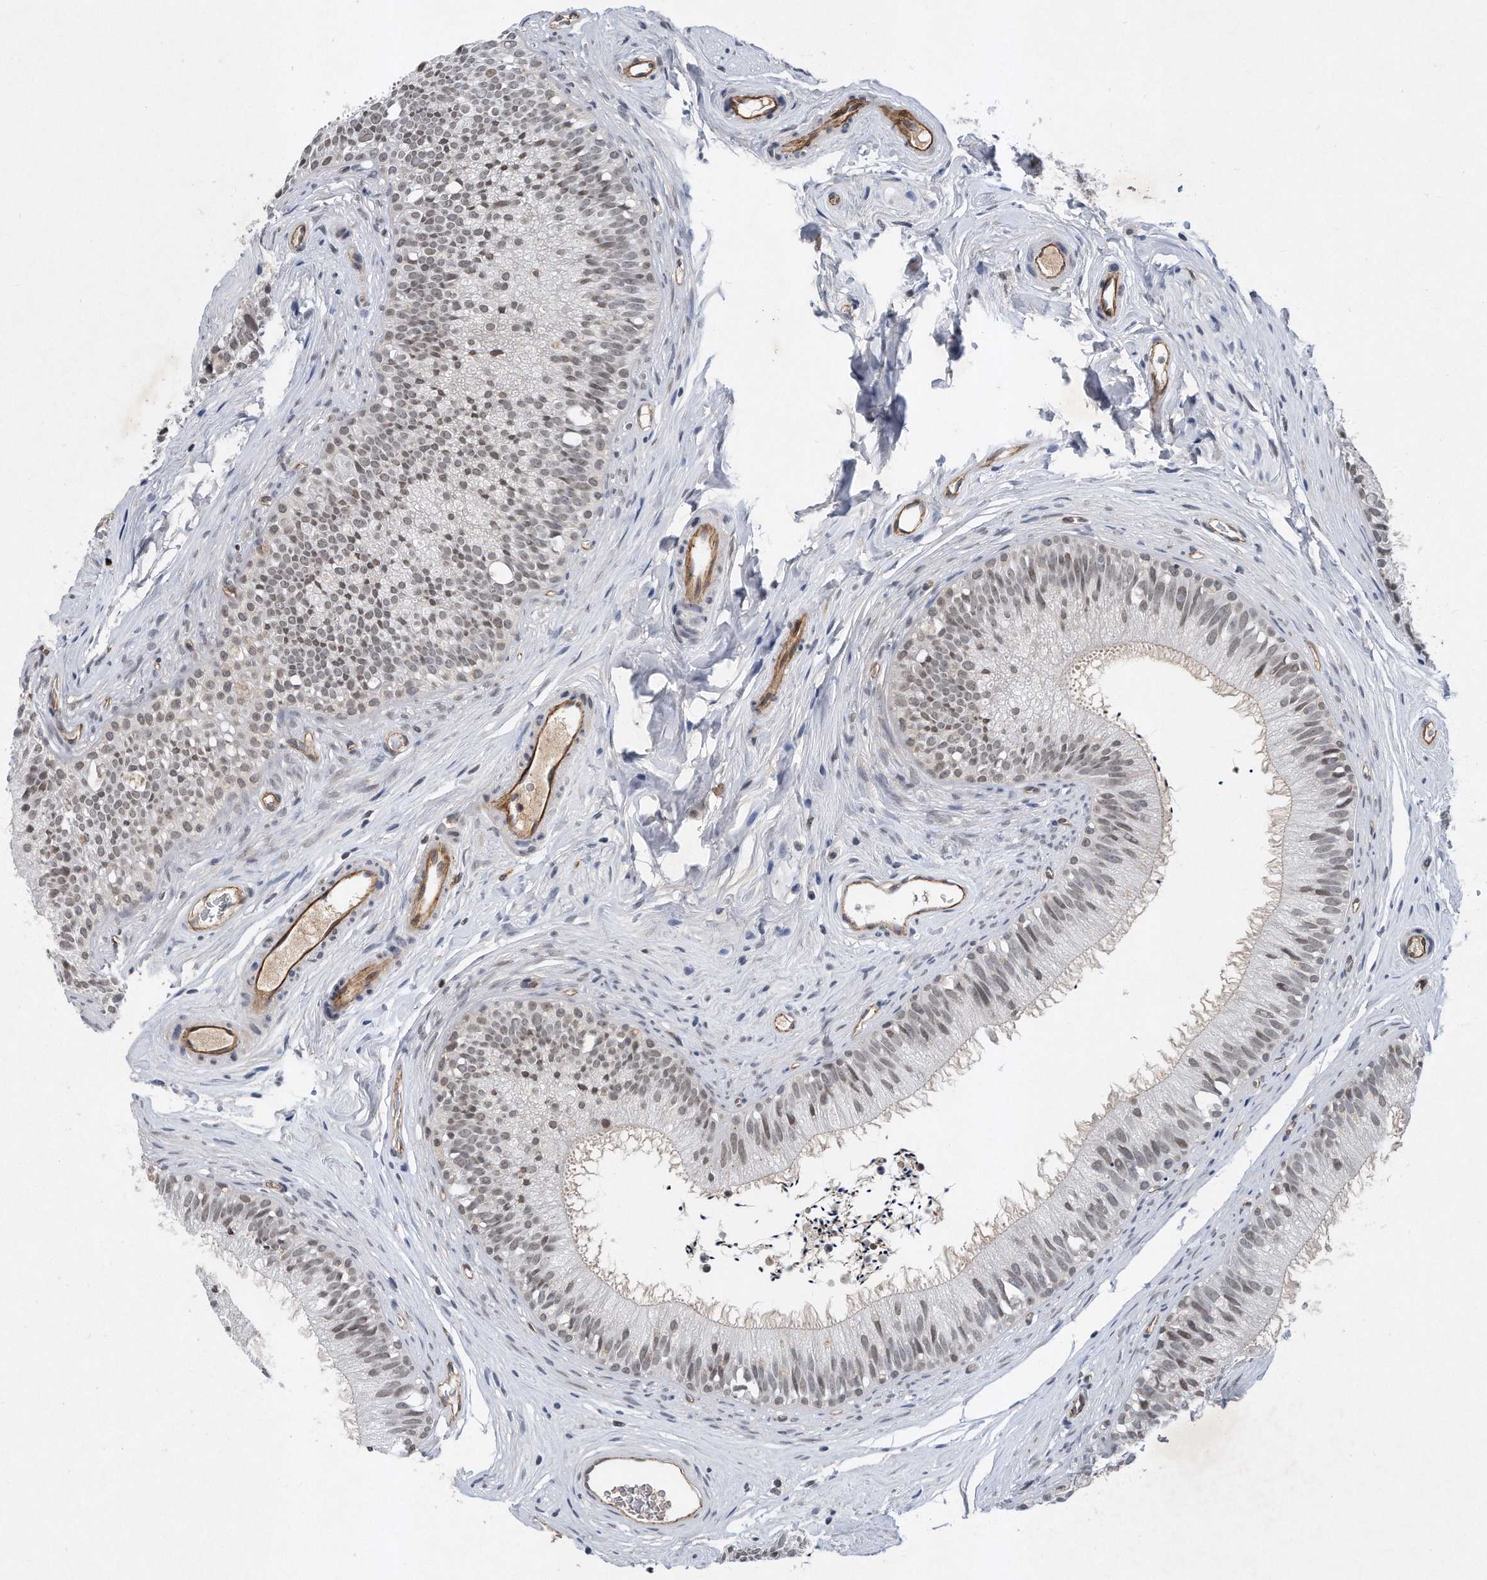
{"staining": {"intensity": "weak", "quantity": "25%-75%", "location": "nuclear"}, "tissue": "epididymis", "cell_type": "Glandular cells", "image_type": "normal", "snomed": [{"axis": "morphology", "description": "Normal tissue, NOS"}, {"axis": "topography", "description": "Epididymis"}], "caption": "Brown immunohistochemical staining in benign human epididymis displays weak nuclear positivity in approximately 25%-75% of glandular cells.", "gene": "TP53INP1", "patient": {"sex": "male", "age": 29}}